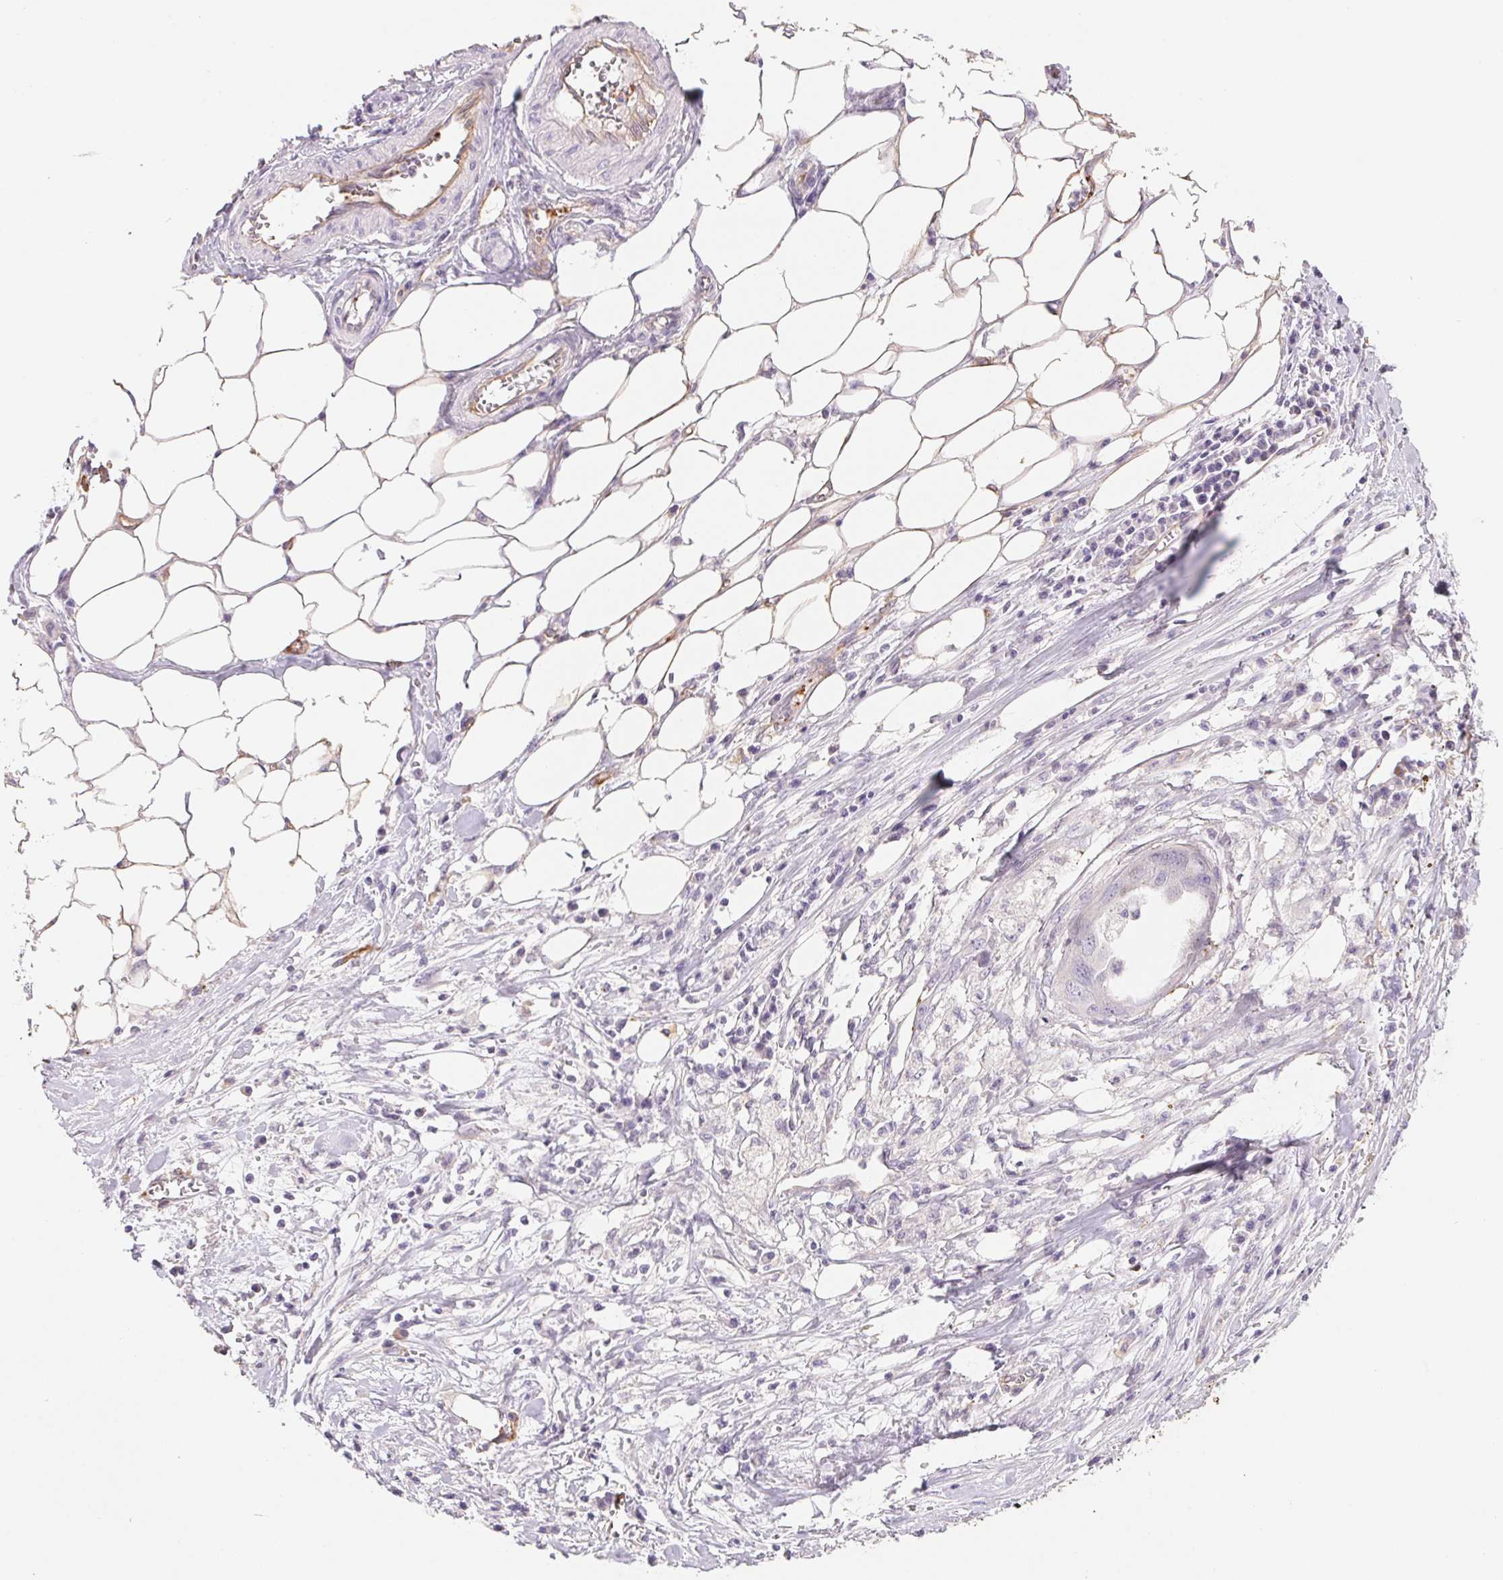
{"staining": {"intensity": "negative", "quantity": "none", "location": "none"}, "tissue": "ovarian cancer", "cell_type": "Tumor cells", "image_type": "cancer", "snomed": [{"axis": "morphology", "description": "Carcinoma, endometroid"}, {"axis": "topography", "description": "Ovary"}], "caption": "An immunohistochemistry histopathology image of ovarian cancer is shown. There is no staining in tumor cells of ovarian cancer.", "gene": "ANKRD13B", "patient": {"sex": "female", "age": 70}}